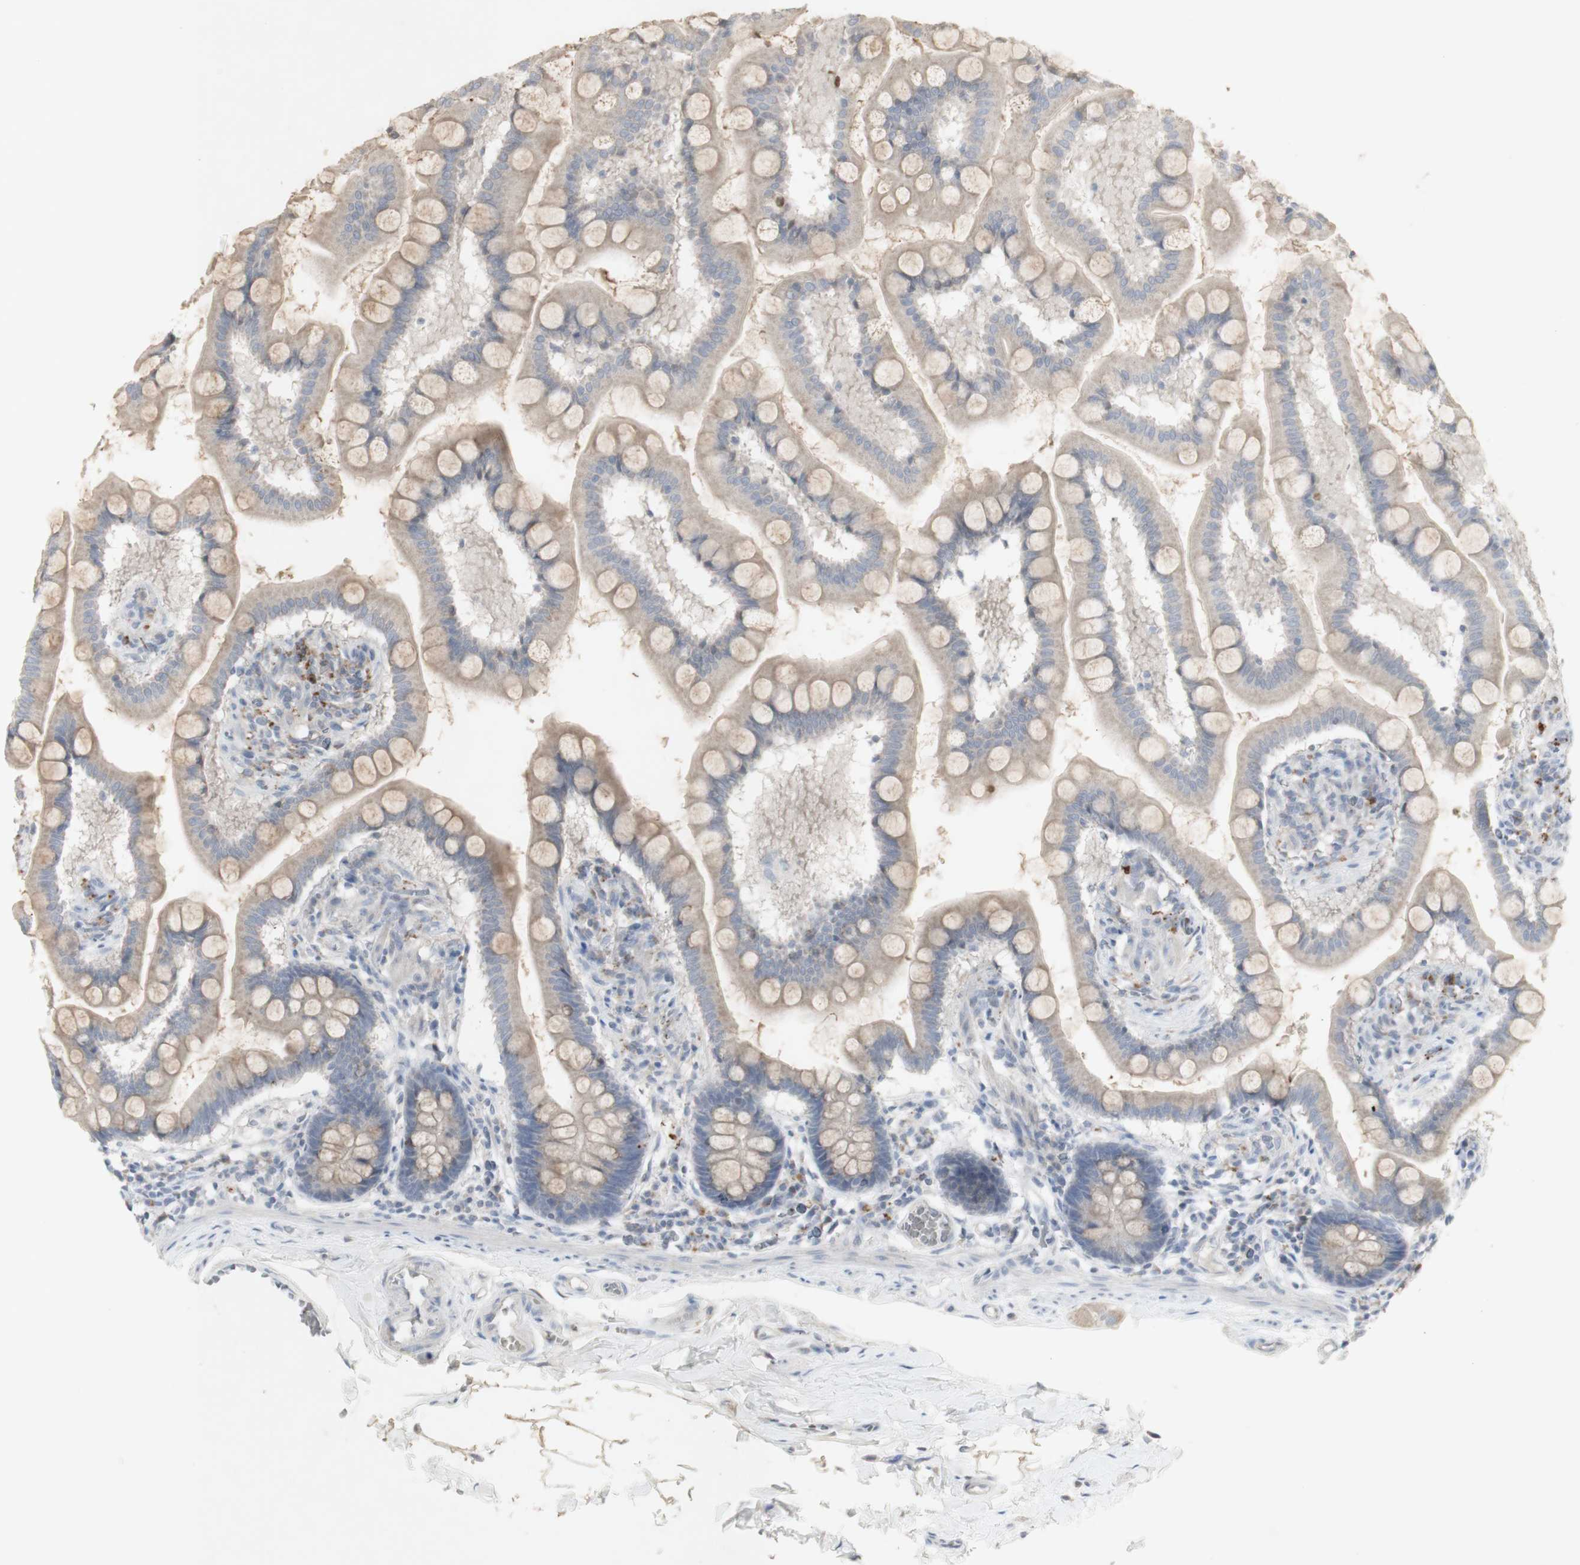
{"staining": {"intensity": "weak", "quantity": ">75%", "location": "cytoplasmic/membranous"}, "tissue": "small intestine", "cell_type": "Glandular cells", "image_type": "normal", "snomed": [{"axis": "morphology", "description": "Normal tissue, NOS"}, {"axis": "topography", "description": "Small intestine"}], "caption": "Glandular cells reveal low levels of weak cytoplasmic/membranous positivity in approximately >75% of cells in normal small intestine. (brown staining indicates protein expression, while blue staining denotes nuclei).", "gene": "INS", "patient": {"sex": "male", "age": 41}}